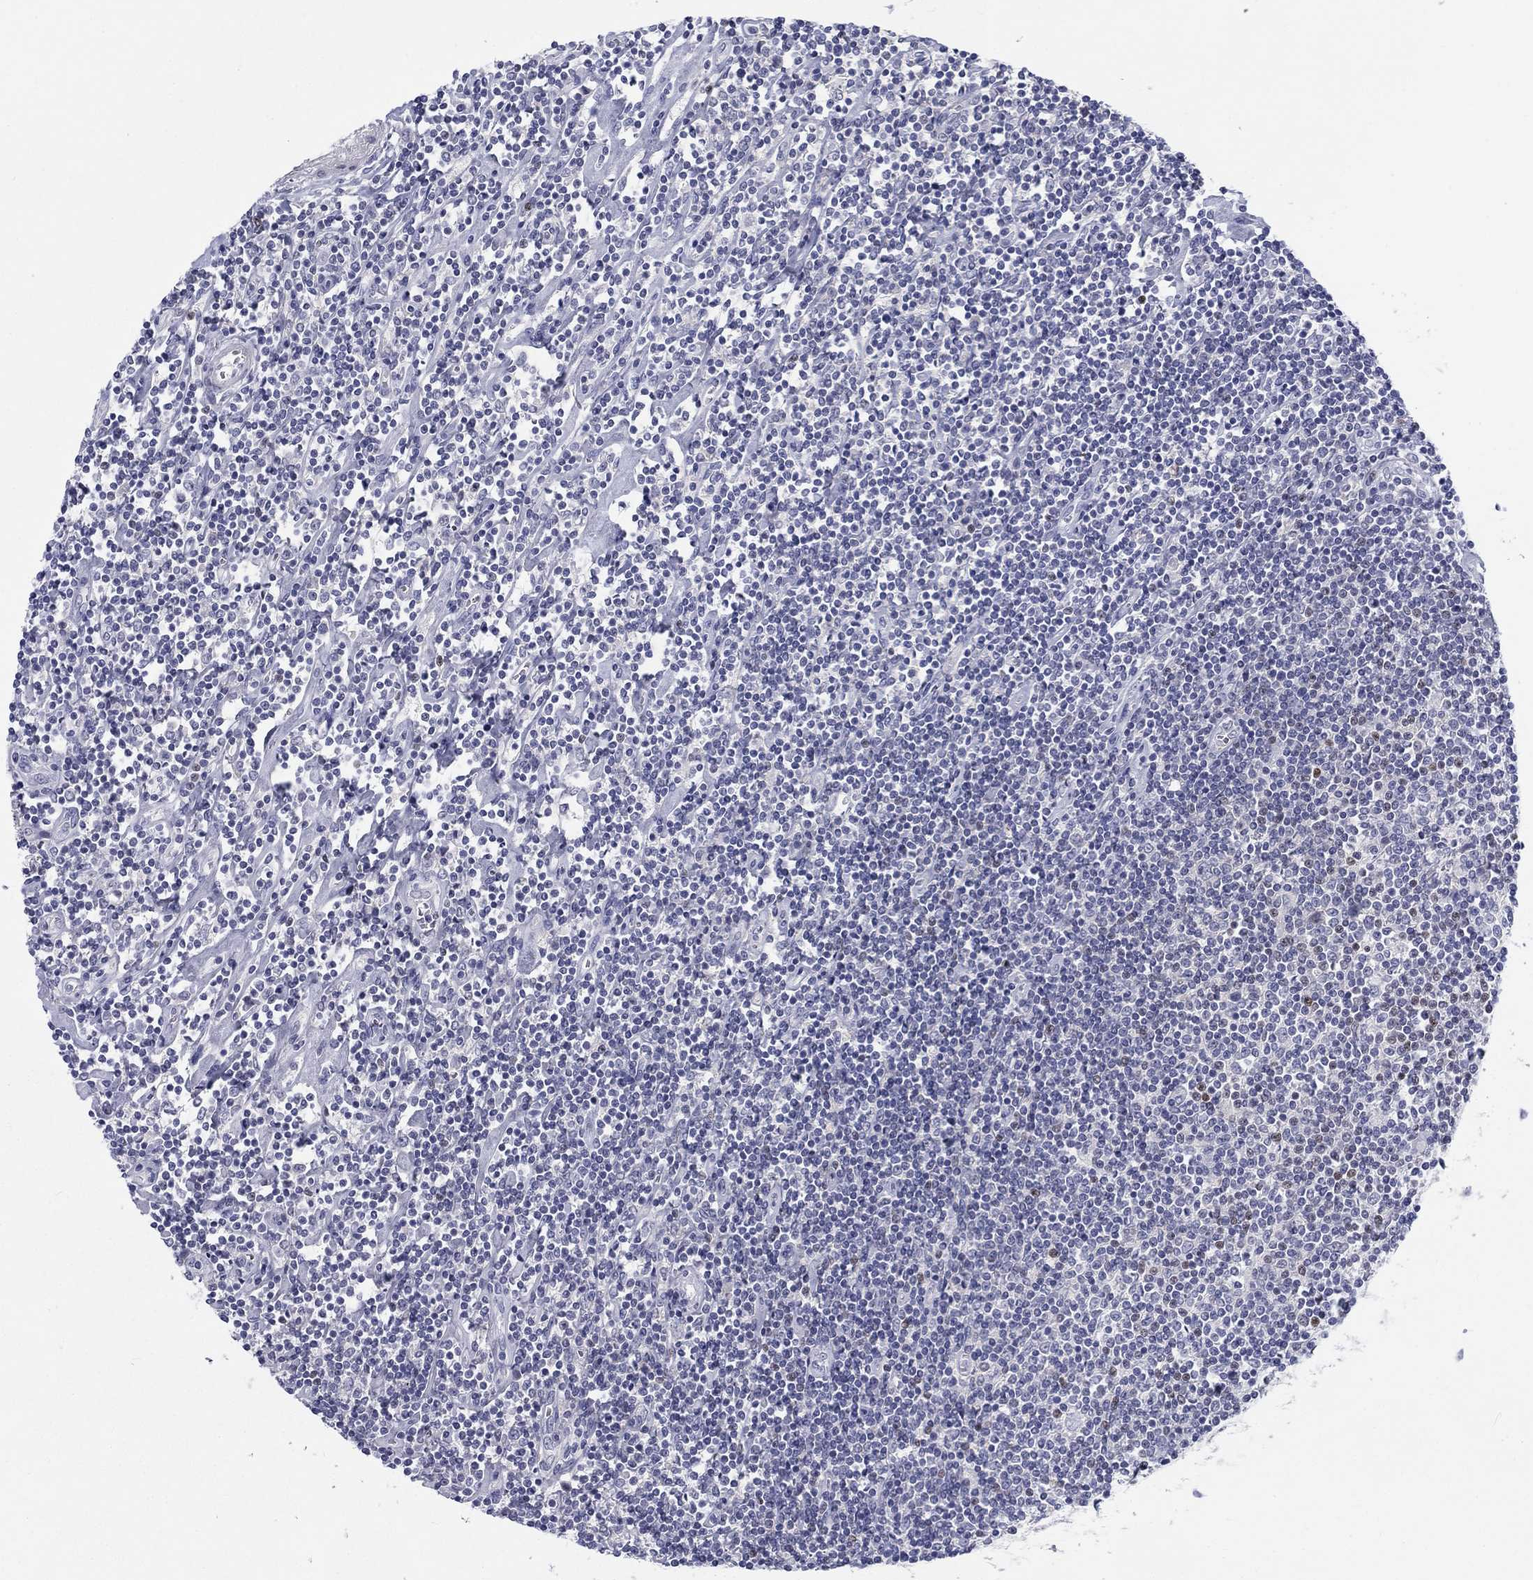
{"staining": {"intensity": "negative", "quantity": "none", "location": "none"}, "tissue": "lymphoma", "cell_type": "Tumor cells", "image_type": "cancer", "snomed": [{"axis": "morphology", "description": "Hodgkin's disease, NOS"}, {"axis": "topography", "description": "Lymph node"}], "caption": "IHC histopathology image of neoplastic tissue: Hodgkin's disease stained with DAB (3,3'-diaminobenzidine) shows no significant protein staining in tumor cells.", "gene": "CACNA1A", "patient": {"sex": "male", "age": 40}}